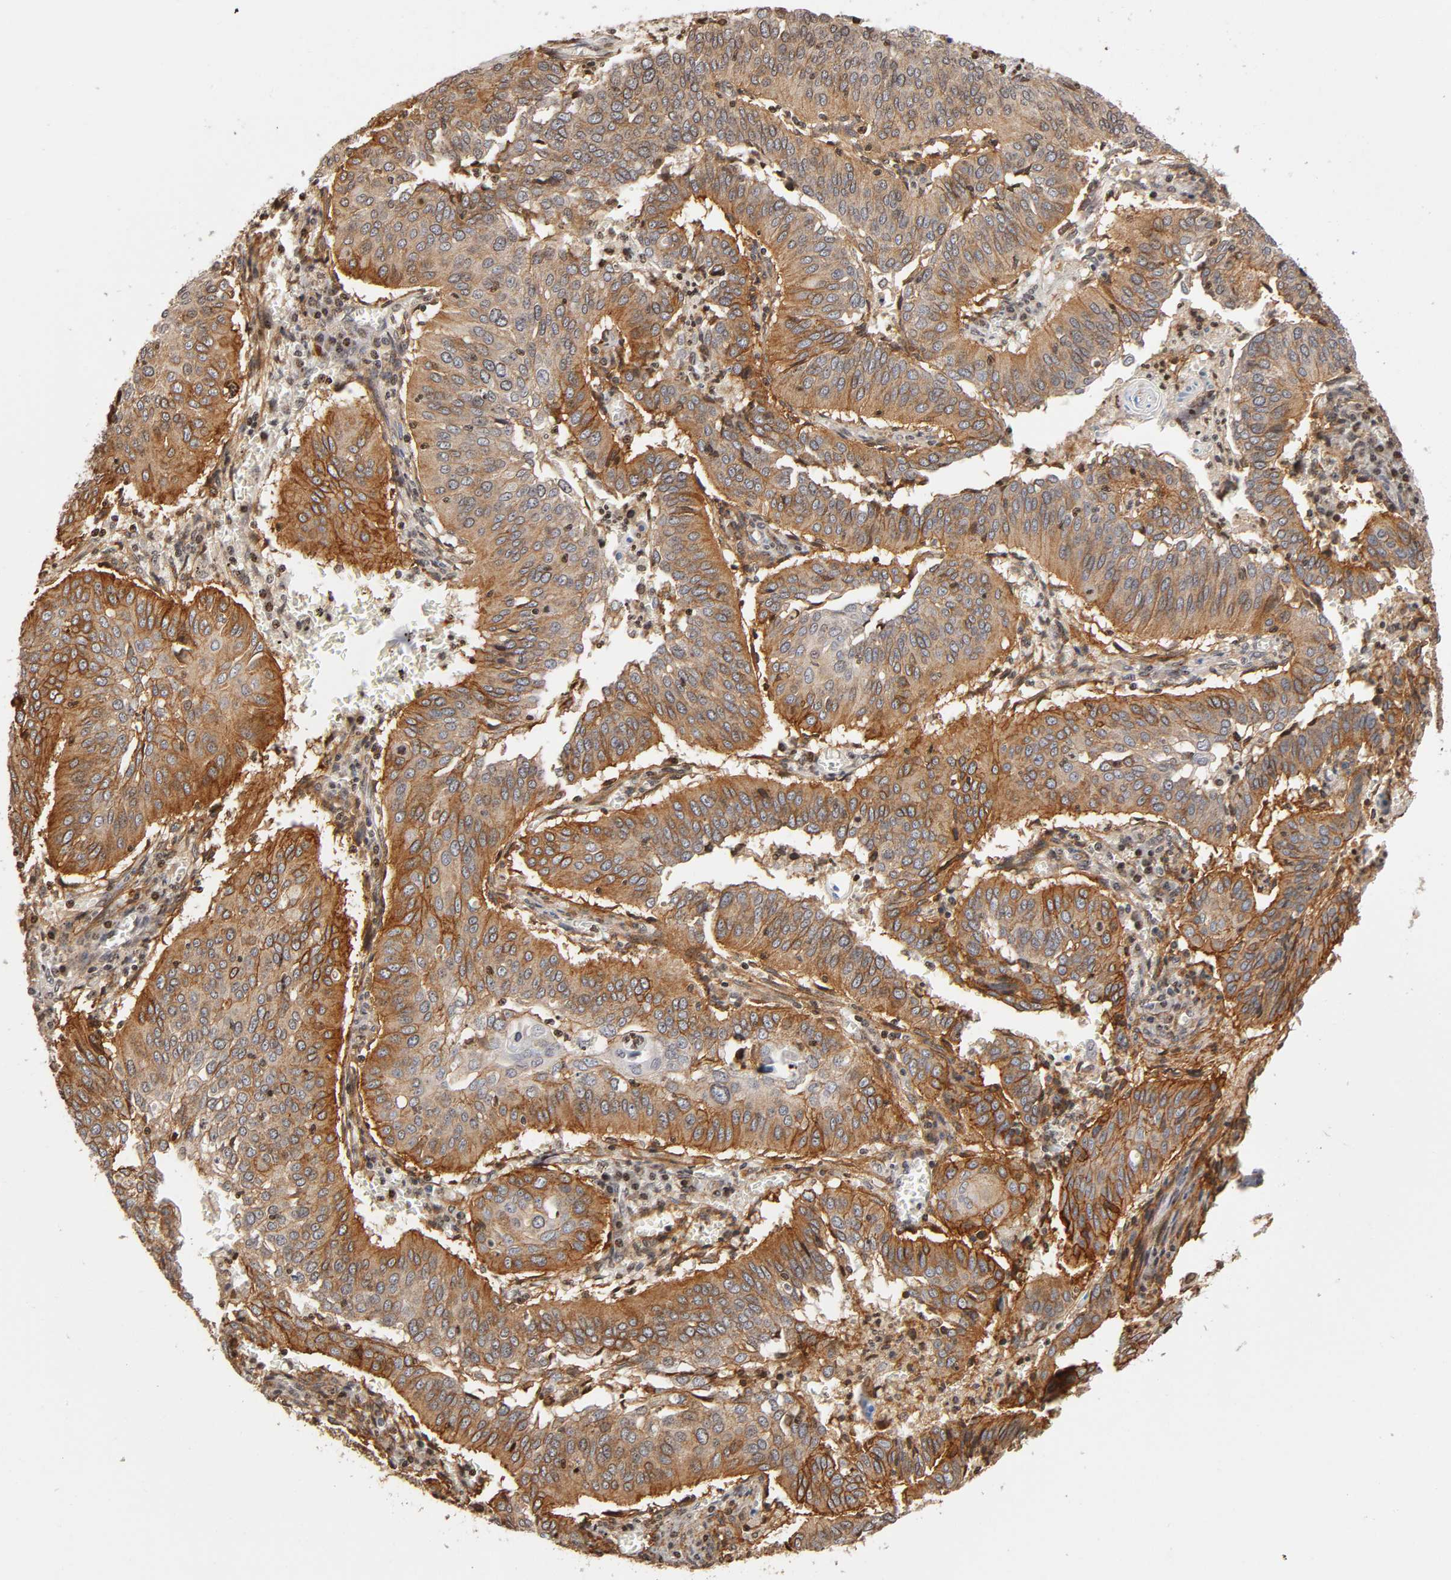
{"staining": {"intensity": "moderate", "quantity": ">75%", "location": "cytoplasmic/membranous"}, "tissue": "cervical cancer", "cell_type": "Tumor cells", "image_type": "cancer", "snomed": [{"axis": "morphology", "description": "Squamous cell carcinoma, NOS"}, {"axis": "topography", "description": "Cervix"}], "caption": "Immunohistochemical staining of human cervical squamous cell carcinoma displays medium levels of moderate cytoplasmic/membranous staining in approximately >75% of tumor cells. Using DAB (brown) and hematoxylin (blue) stains, captured at high magnification using brightfield microscopy.", "gene": "ITGAV", "patient": {"sex": "female", "age": 39}}